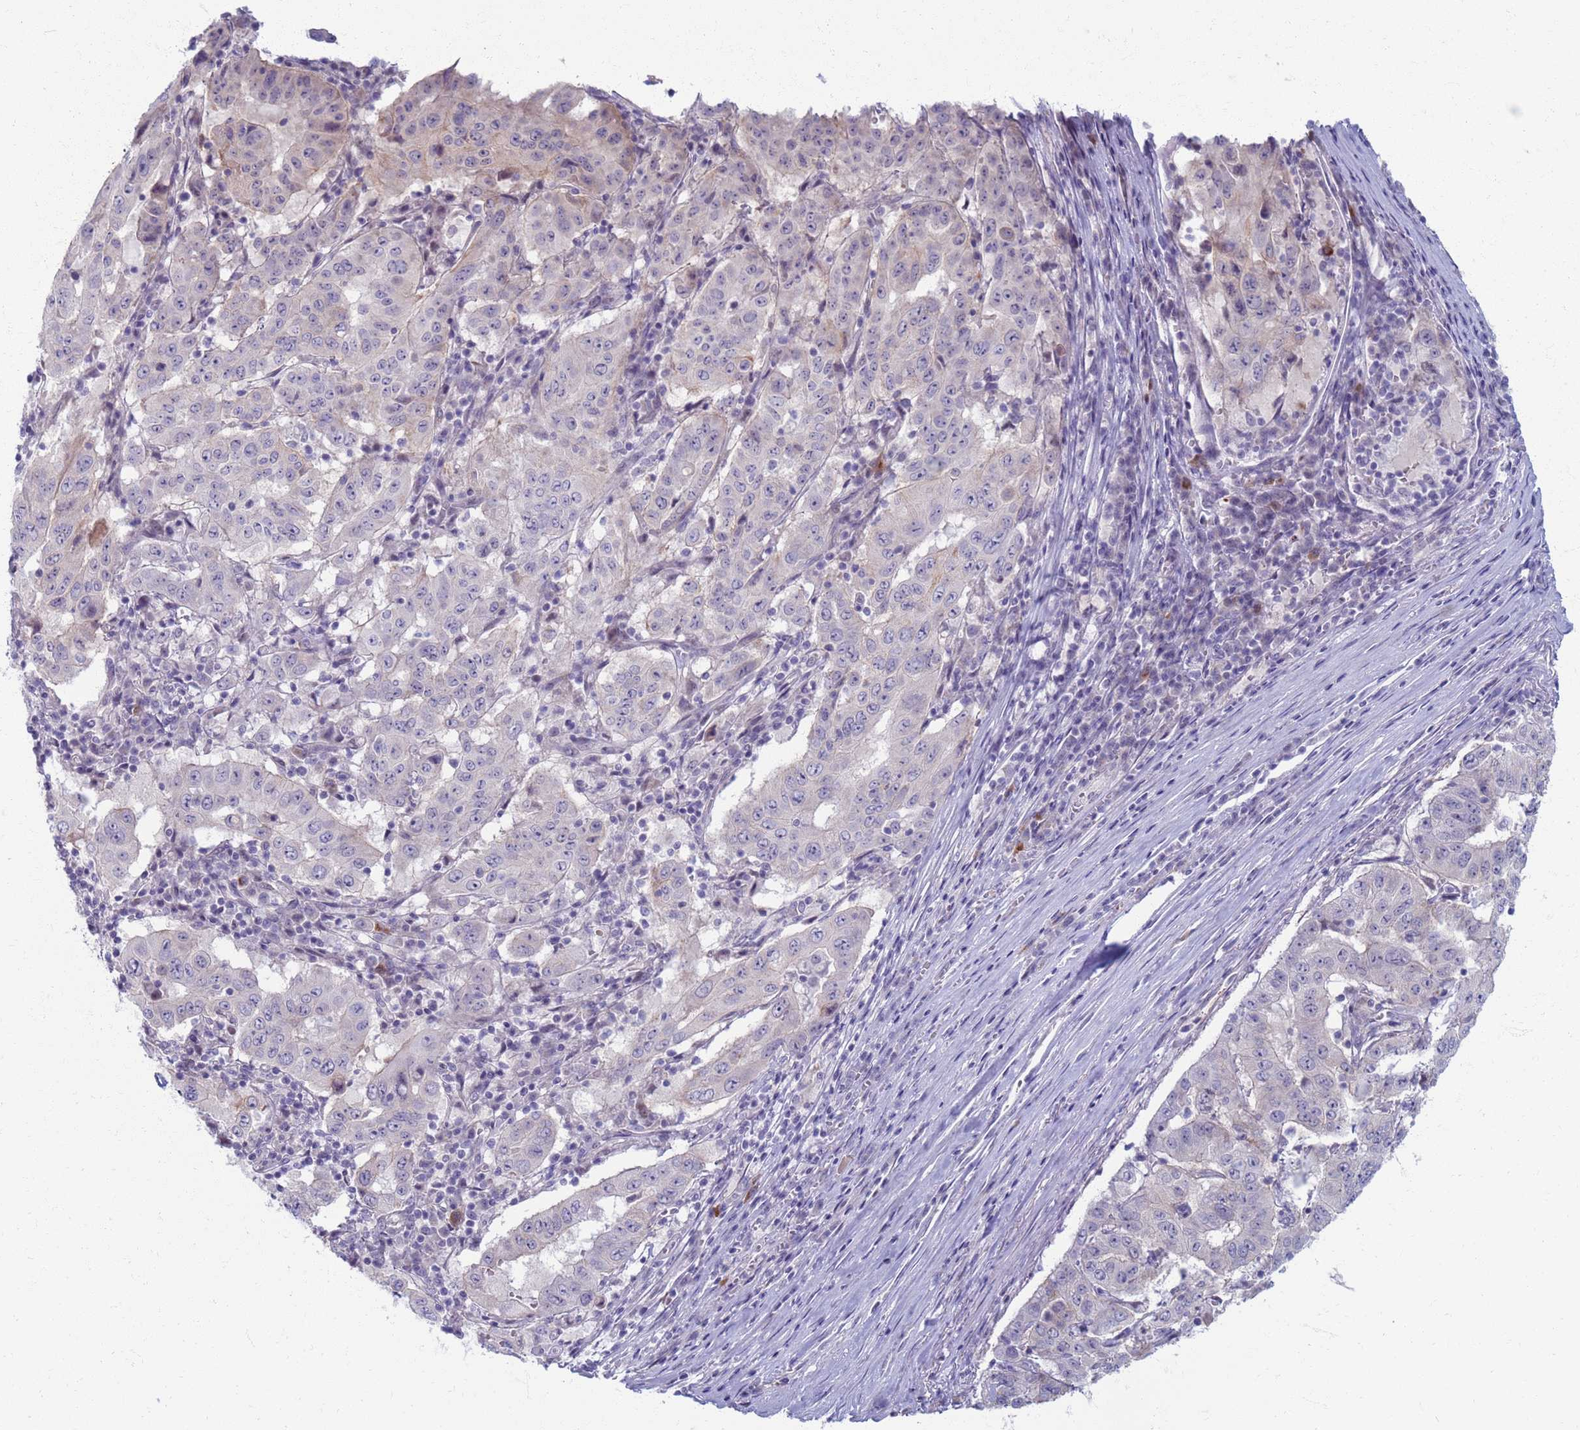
{"staining": {"intensity": "negative", "quantity": "none", "location": "none"}, "tissue": "pancreatic cancer", "cell_type": "Tumor cells", "image_type": "cancer", "snomed": [{"axis": "morphology", "description": "Adenocarcinoma, NOS"}, {"axis": "topography", "description": "Pancreas"}], "caption": "Immunohistochemical staining of pancreatic adenocarcinoma demonstrates no significant positivity in tumor cells.", "gene": "CLCA2", "patient": {"sex": "male", "age": 63}}